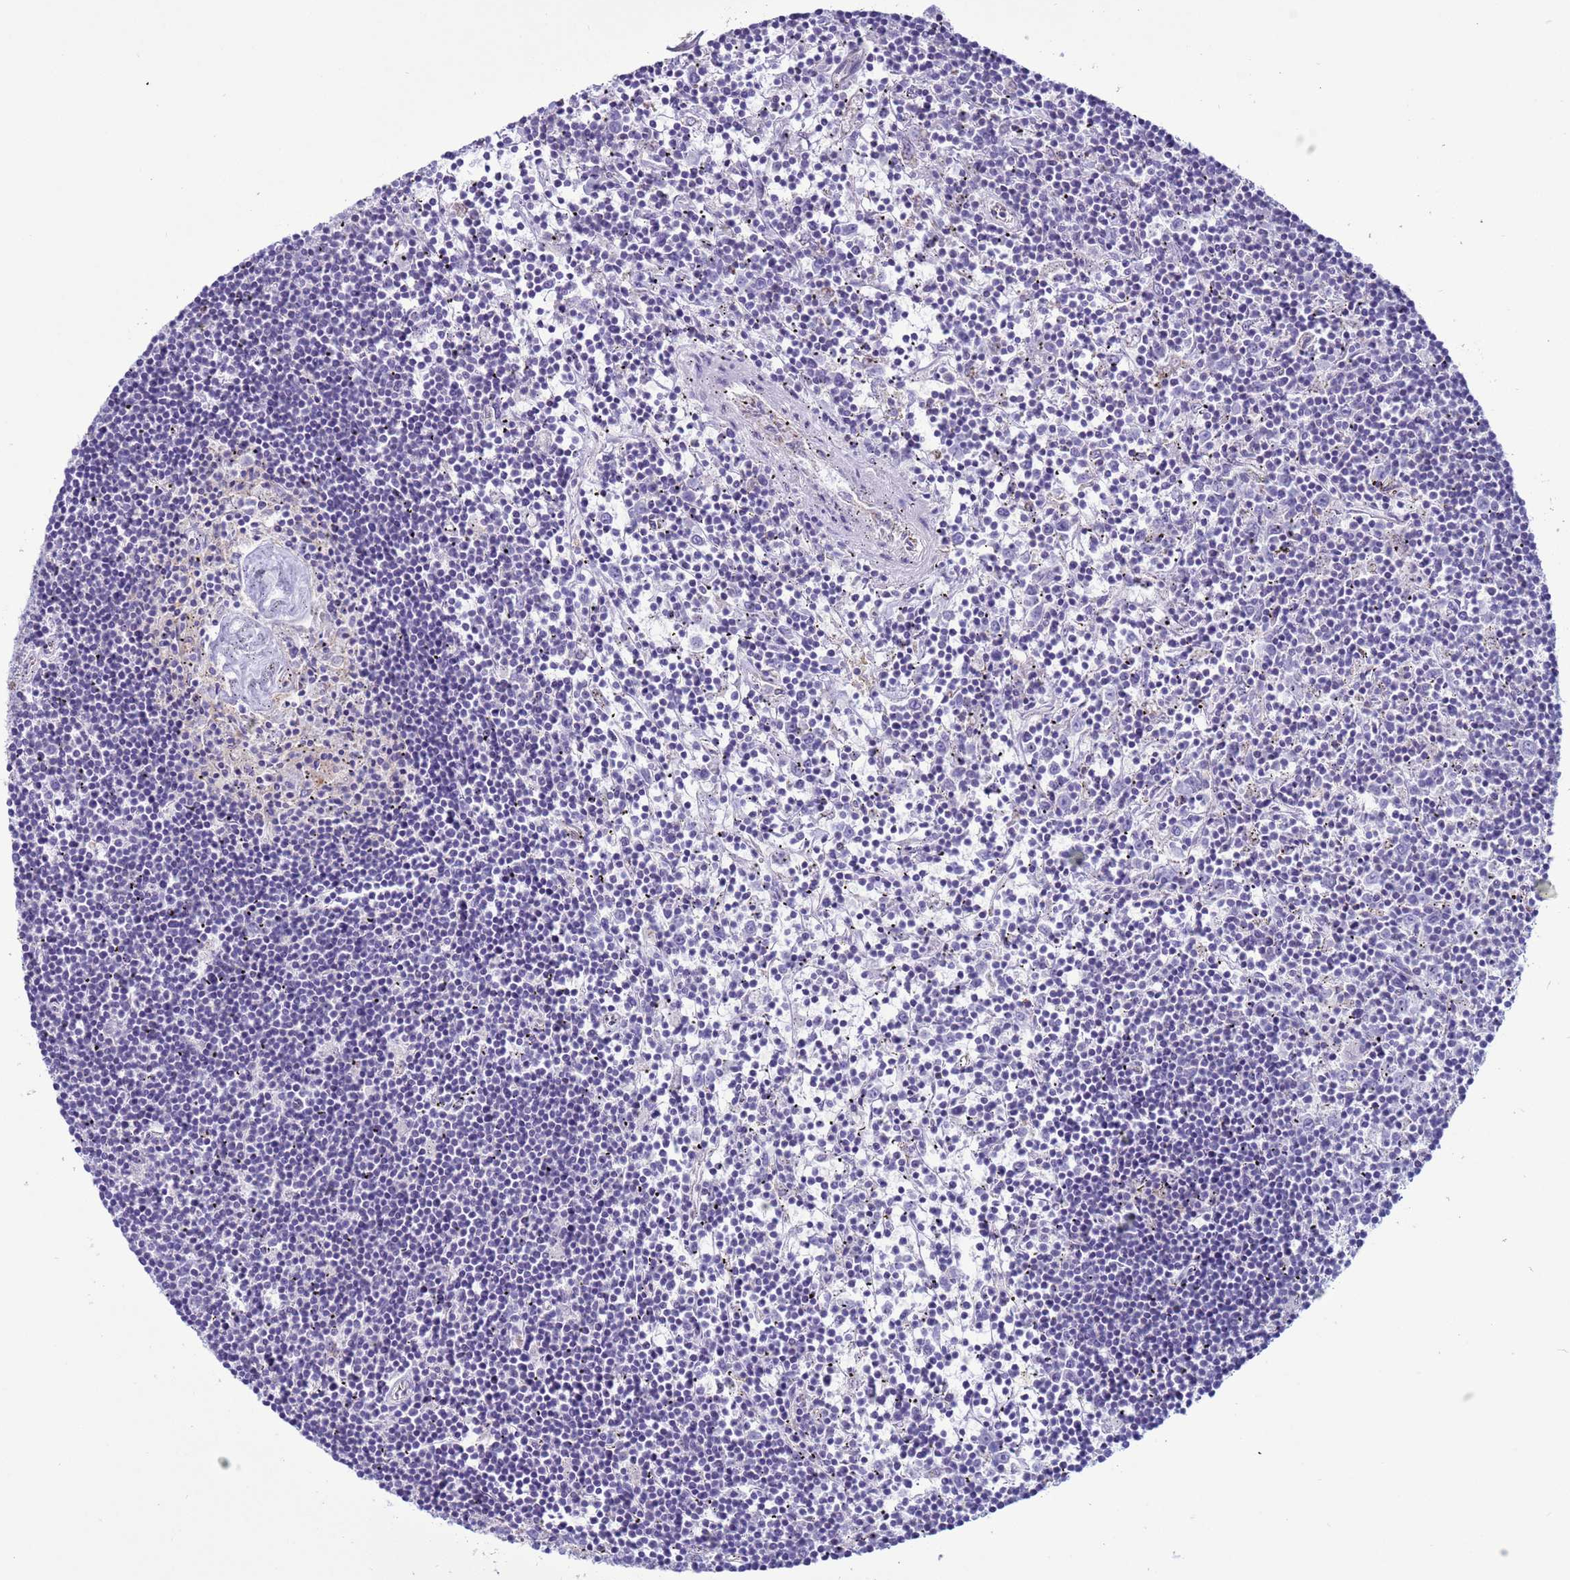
{"staining": {"intensity": "negative", "quantity": "none", "location": "none"}, "tissue": "lymphoma", "cell_type": "Tumor cells", "image_type": "cancer", "snomed": [{"axis": "morphology", "description": "Malignant lymphoma, non-Hodgkin's type, Low grade"}, {"axis": "topography", "description": "Spleen"}], "caption": "DAB immunohistochemical staining of human lymphoma reveals no significant positivity in tumor cells. Nuclei are stained in blue.", "gene": "NCALD", "patient": {"sex": "male", "age": 76}}